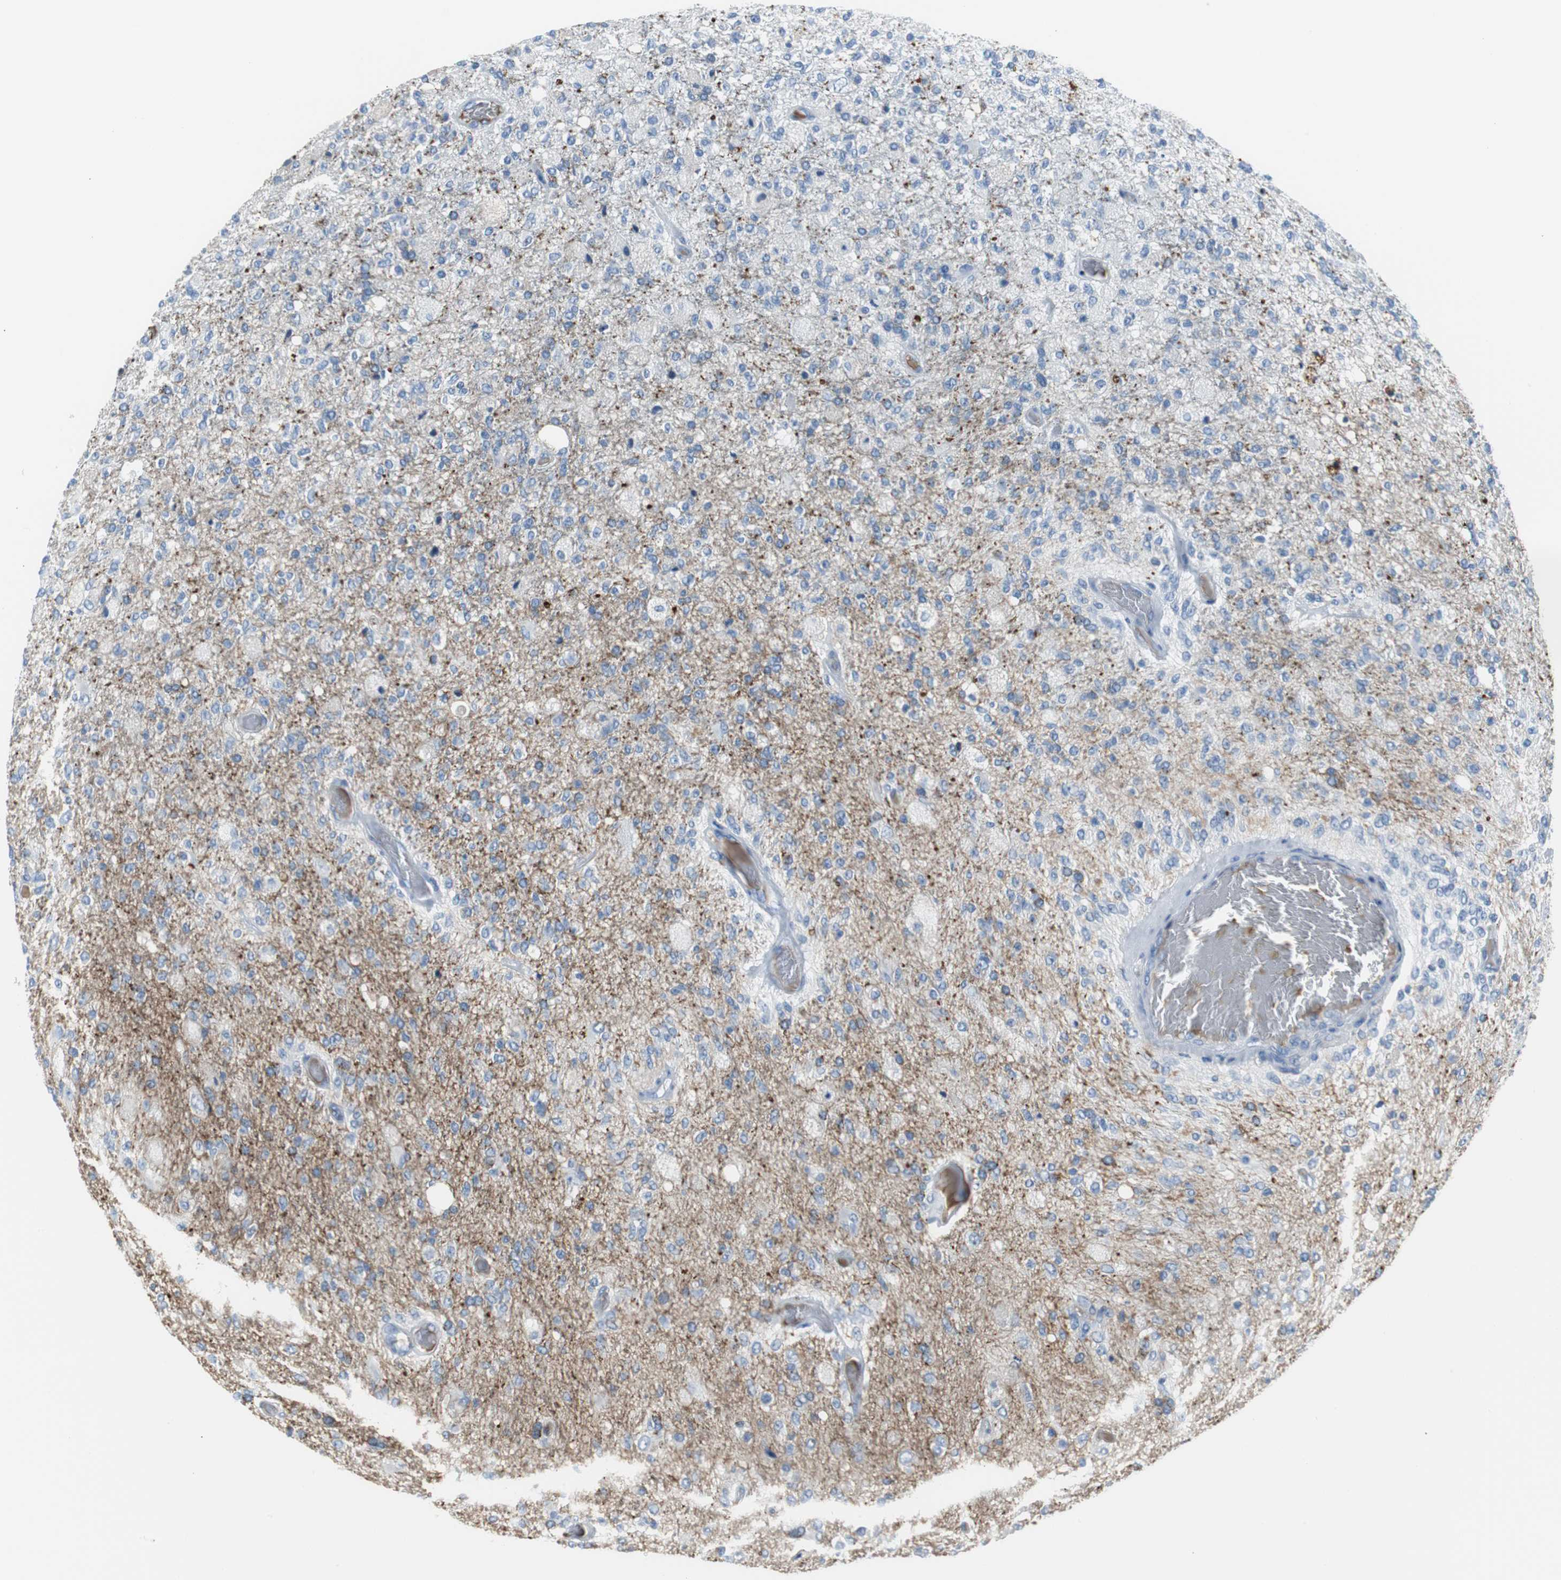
{"staining": {"intensity": "weak", "quantity": "<25%", "location": "cytoplasmic/membranous"}, "tissue": "glioma", "cell_type": "Tumor cells", "image_type": "cancer", "snomed": [{"axis": "morphology", "description": "Normal tissue, NOS"}, {"axis": "morphology", "description": "Glioma, malignant, High grade"}, {"axis": "topography", "description": "Cerebral cortex"}], "caption": "Malignant glioma (high-grade) stained for a protein using immunohistochemistry (IHC) shows no expression tumor cells.", "gene": "APCS", "patient": {"sex": "male", "age": 77}}